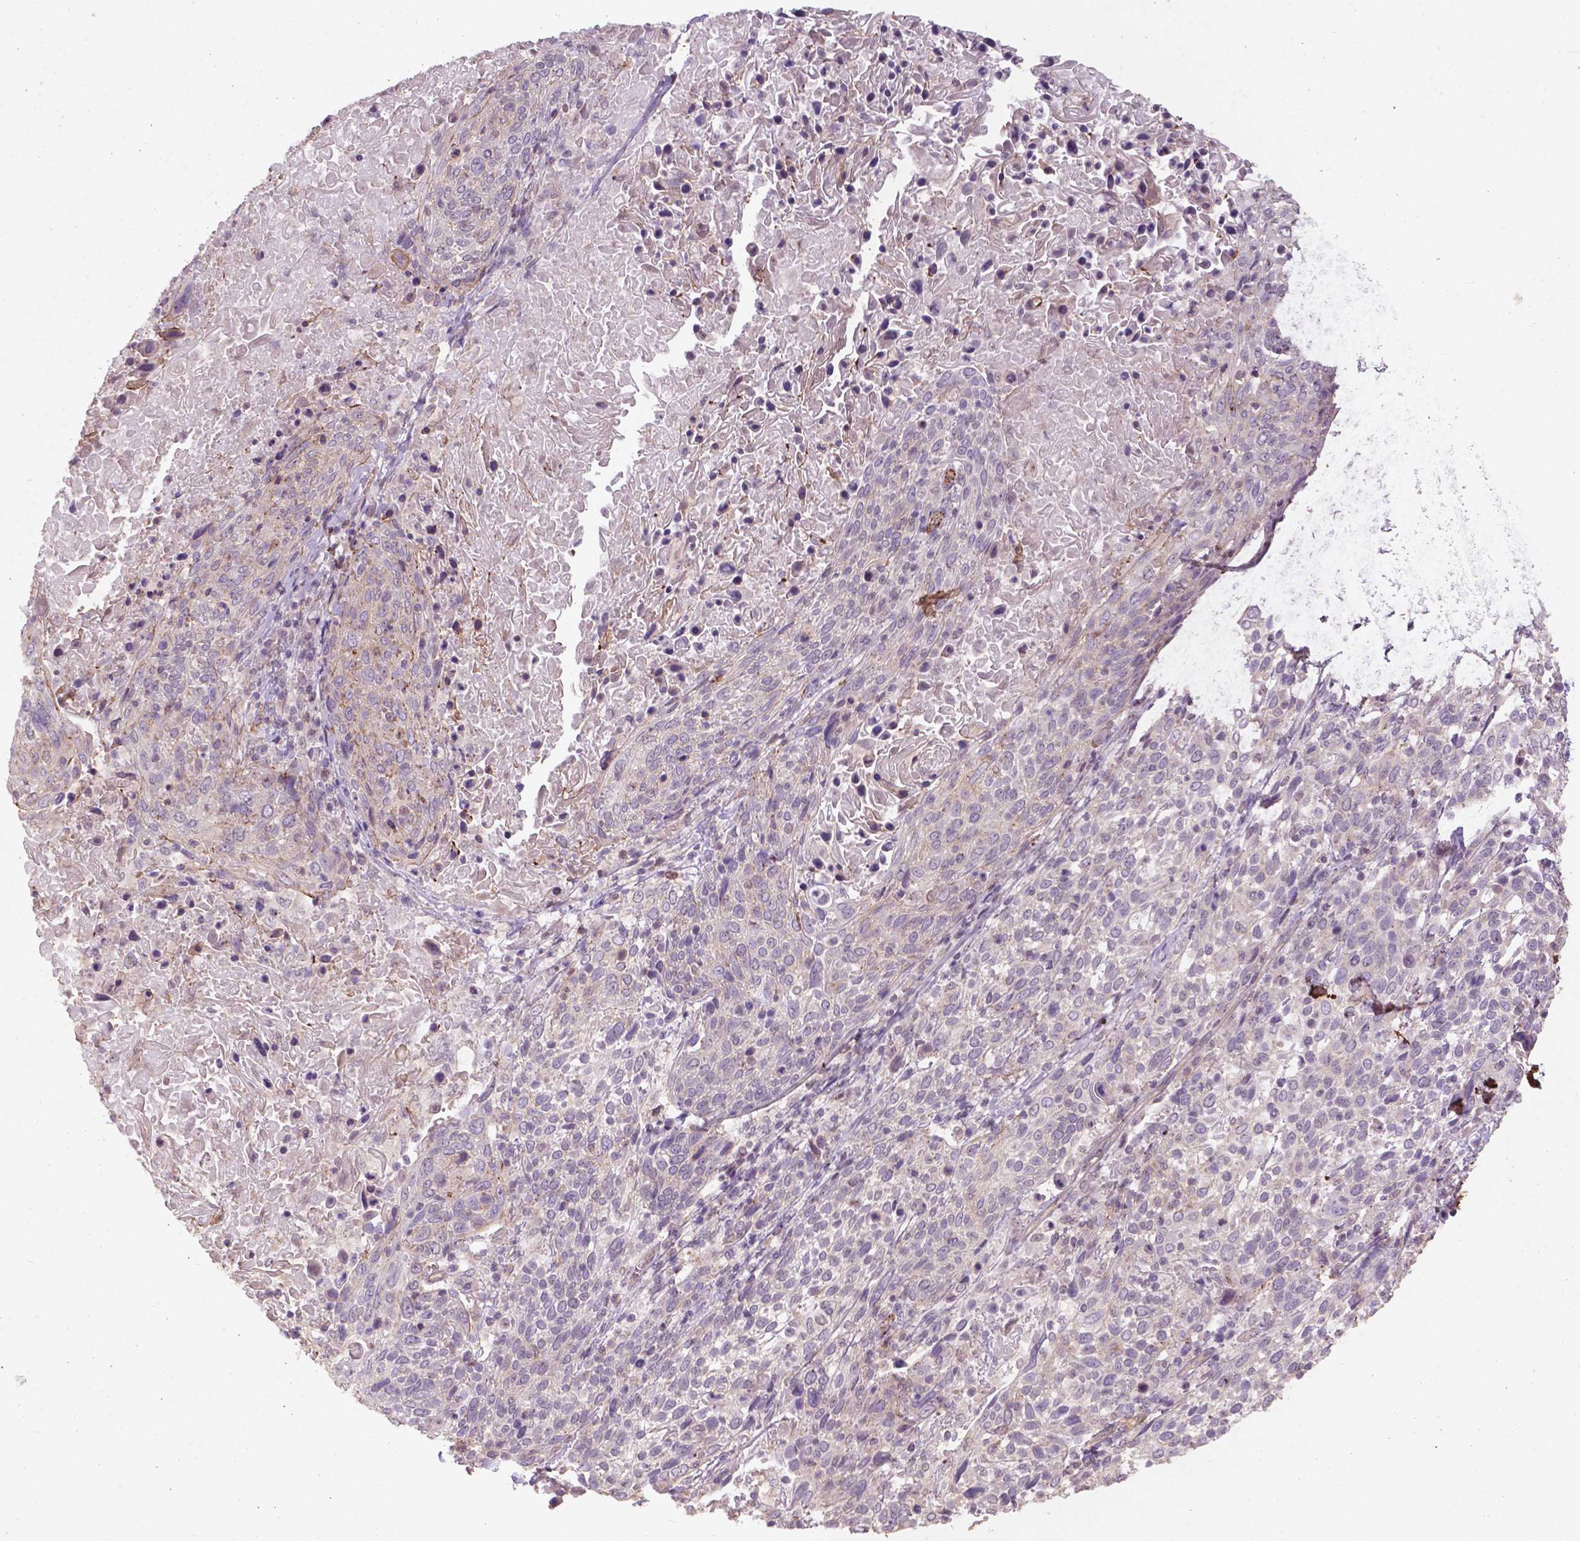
{"staining": {"intensity": "negative", "quantity": "none", "location": "none"}, "tissue": "cervical cancer", "cell_type": "Tumor cells", "image_type": "cancer", "snomed": [{"axis": "morphology", "description": "Squamous cell carcinoma, NOS"}, {"axis": "topography", "description": "Cervix"}], "caption": "Tumor cells show no significant protein staining in cervical squamous cell carcinoma. (Brightfield microscopy of DAB (3,3'-diaminobenzidine) immunohistochemistry (IHC) at high magnification).", "gene": "RFPL4B", "patient": {"sex": "female", "age": 61}}